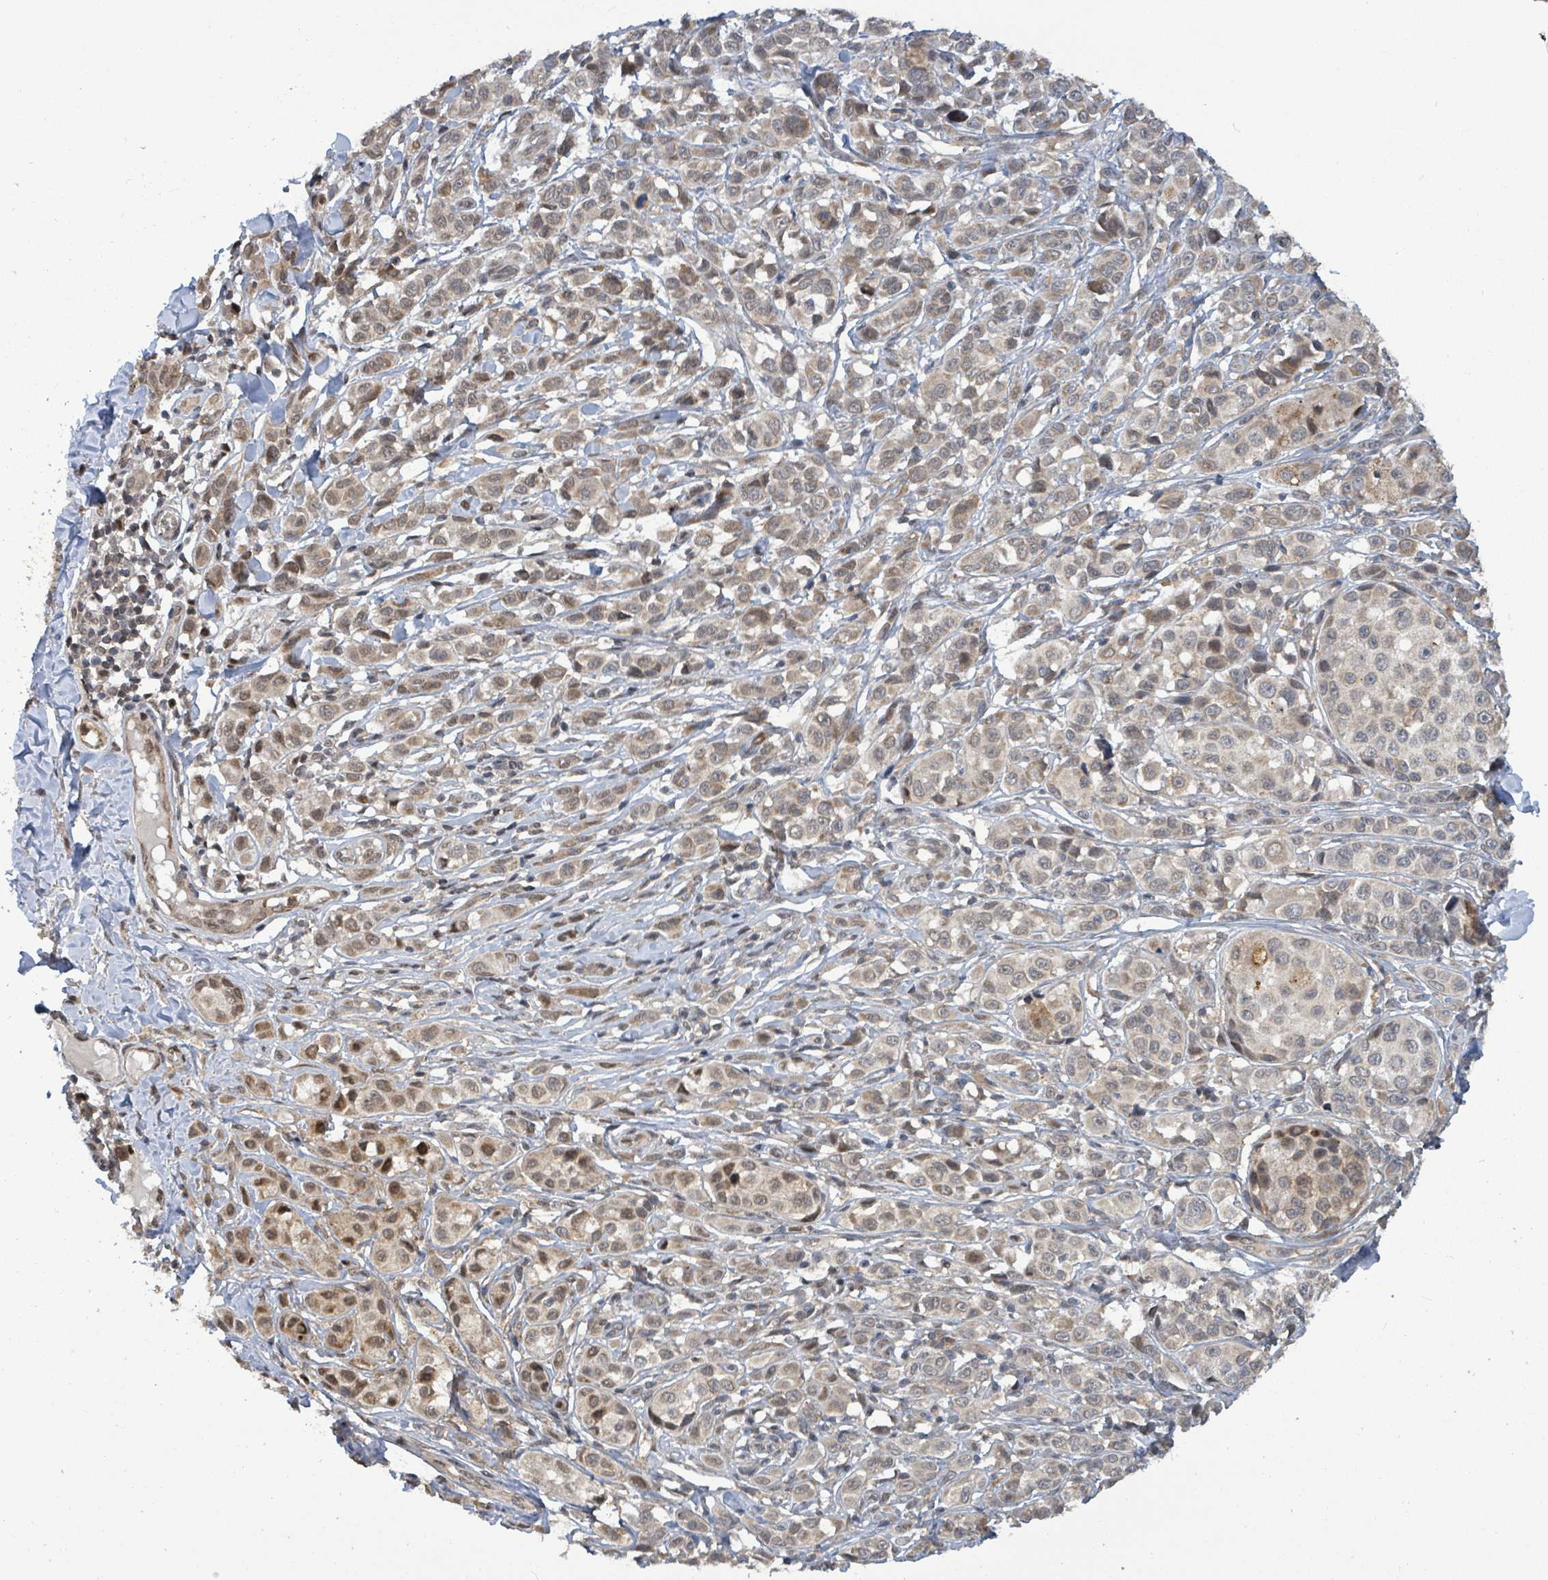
{"staining": {"intensity": "moderate", "quantity": ">75%", "location": "cytoplasmic/membranous,nuclear"}, "tissue": "melanoma", "cell_type": "Tumor cells", "image_type": "cancer", "snomed": [{"axis": "morphology", "description": "Malignant melanoma, NOS"}, {"axis": "topography", "description": "Skin"}], "caption": "Approximately >75% of tumor cells in melanoma exhibit moderate cytoplasmic/membranous and nuclear protein expression as visualized by brown immunohistochemical staining.", "gene": "COQ6", "patient": {"sex": "male", "age": 39}}